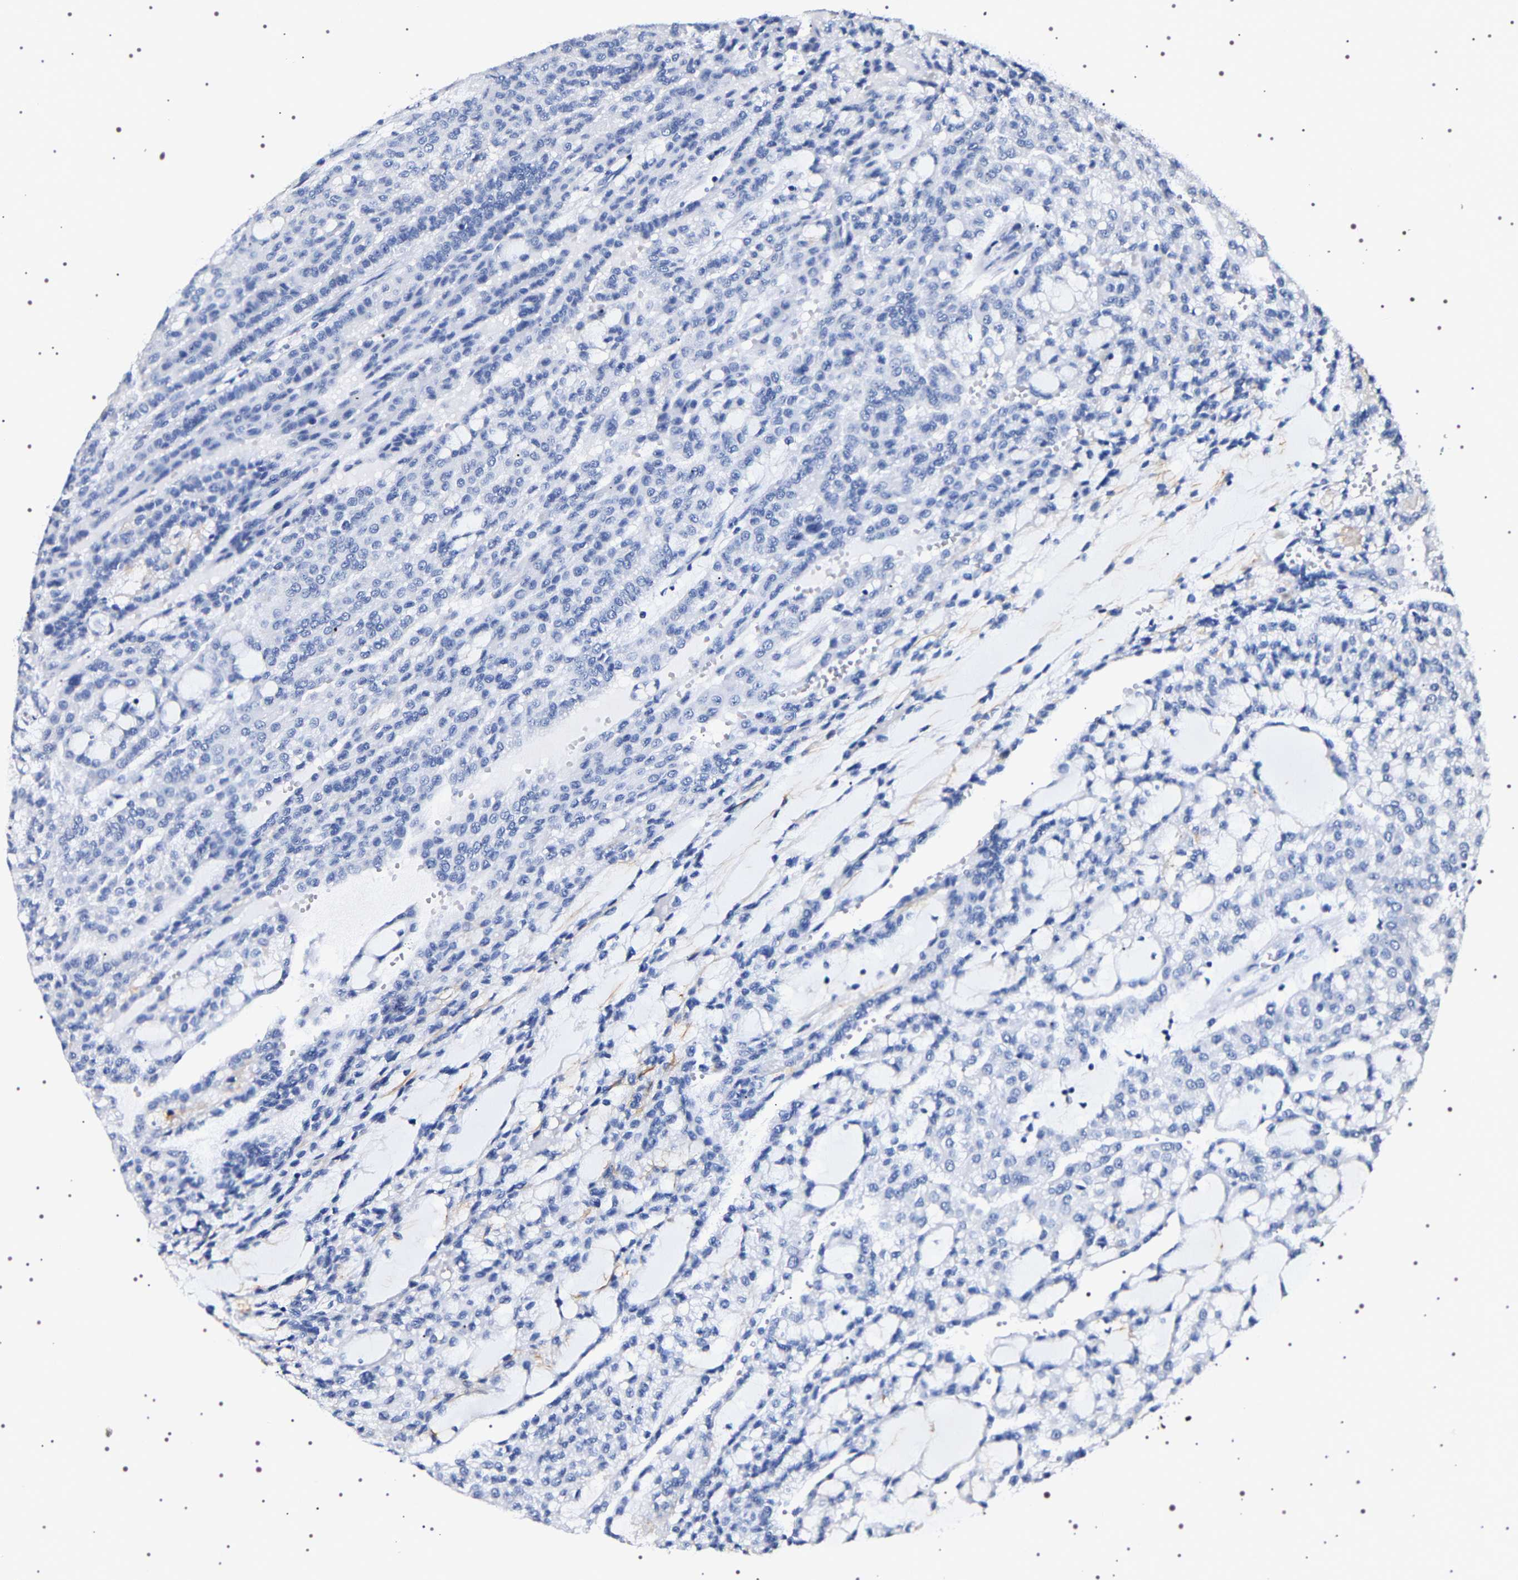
{"staining": {"intensity": "negative", "quantity": "none", "location": "none"}, "tissue": "renal cancer", "cell_type": "Tumor cells", "image_type": "cancer", "snomed": [{"axis": "morphology", "description": "Adenocarcinoma, NOS"}, {"axis": "topography", "description": "Kidney"}], "caption": "Immunohistochemistry (IHC) image of neoplastic tissue: renal cancer stained with DAB (3,3'-diaminobenzidine) reveals no significant protein expression in tumor cells.", "gene": "UBQLN3", "patient": {"sex": "male", "age": 63}}